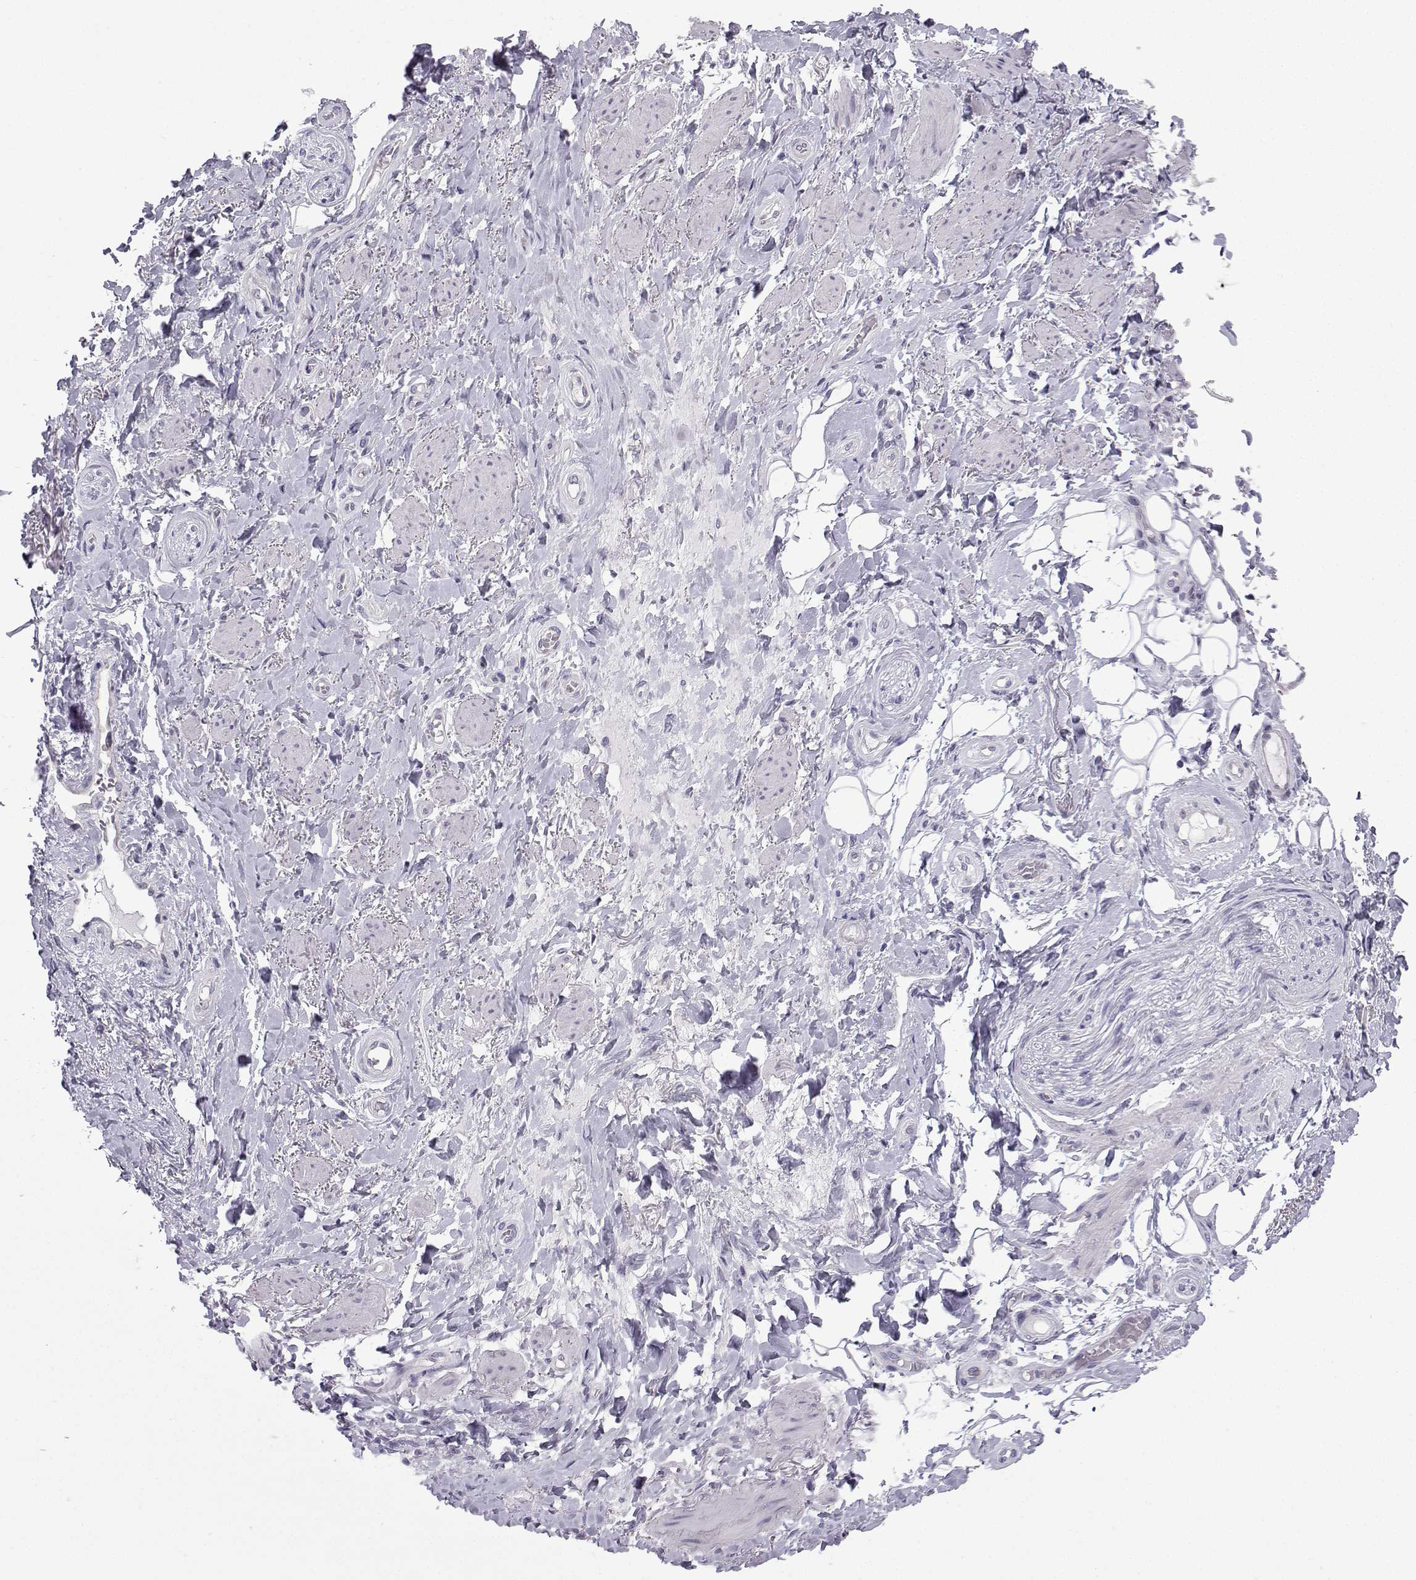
{"staining": {"intensity": "negative", "quantity": "none", "location": "none"}, "tissue": "adipose tissue", "cell_type": "Adipocytes", "image_type": "normal", "snomed": [{"axis": "morphology", "description": "Normal tissue, NOS"}, {"axis": "topography", "description": "Anal"}, {"axis": "topography", "description": "Peripheral nerve tissue"}], "caption": "An image of human adipose tissue is negative for staining in adipocytes. (Brightfield microscopy of DAB (3,3'-diaminobenzidine) IHC at high magnification).", "gene": "CFAP53", "patient": {"sex": "male", "age": 53}}